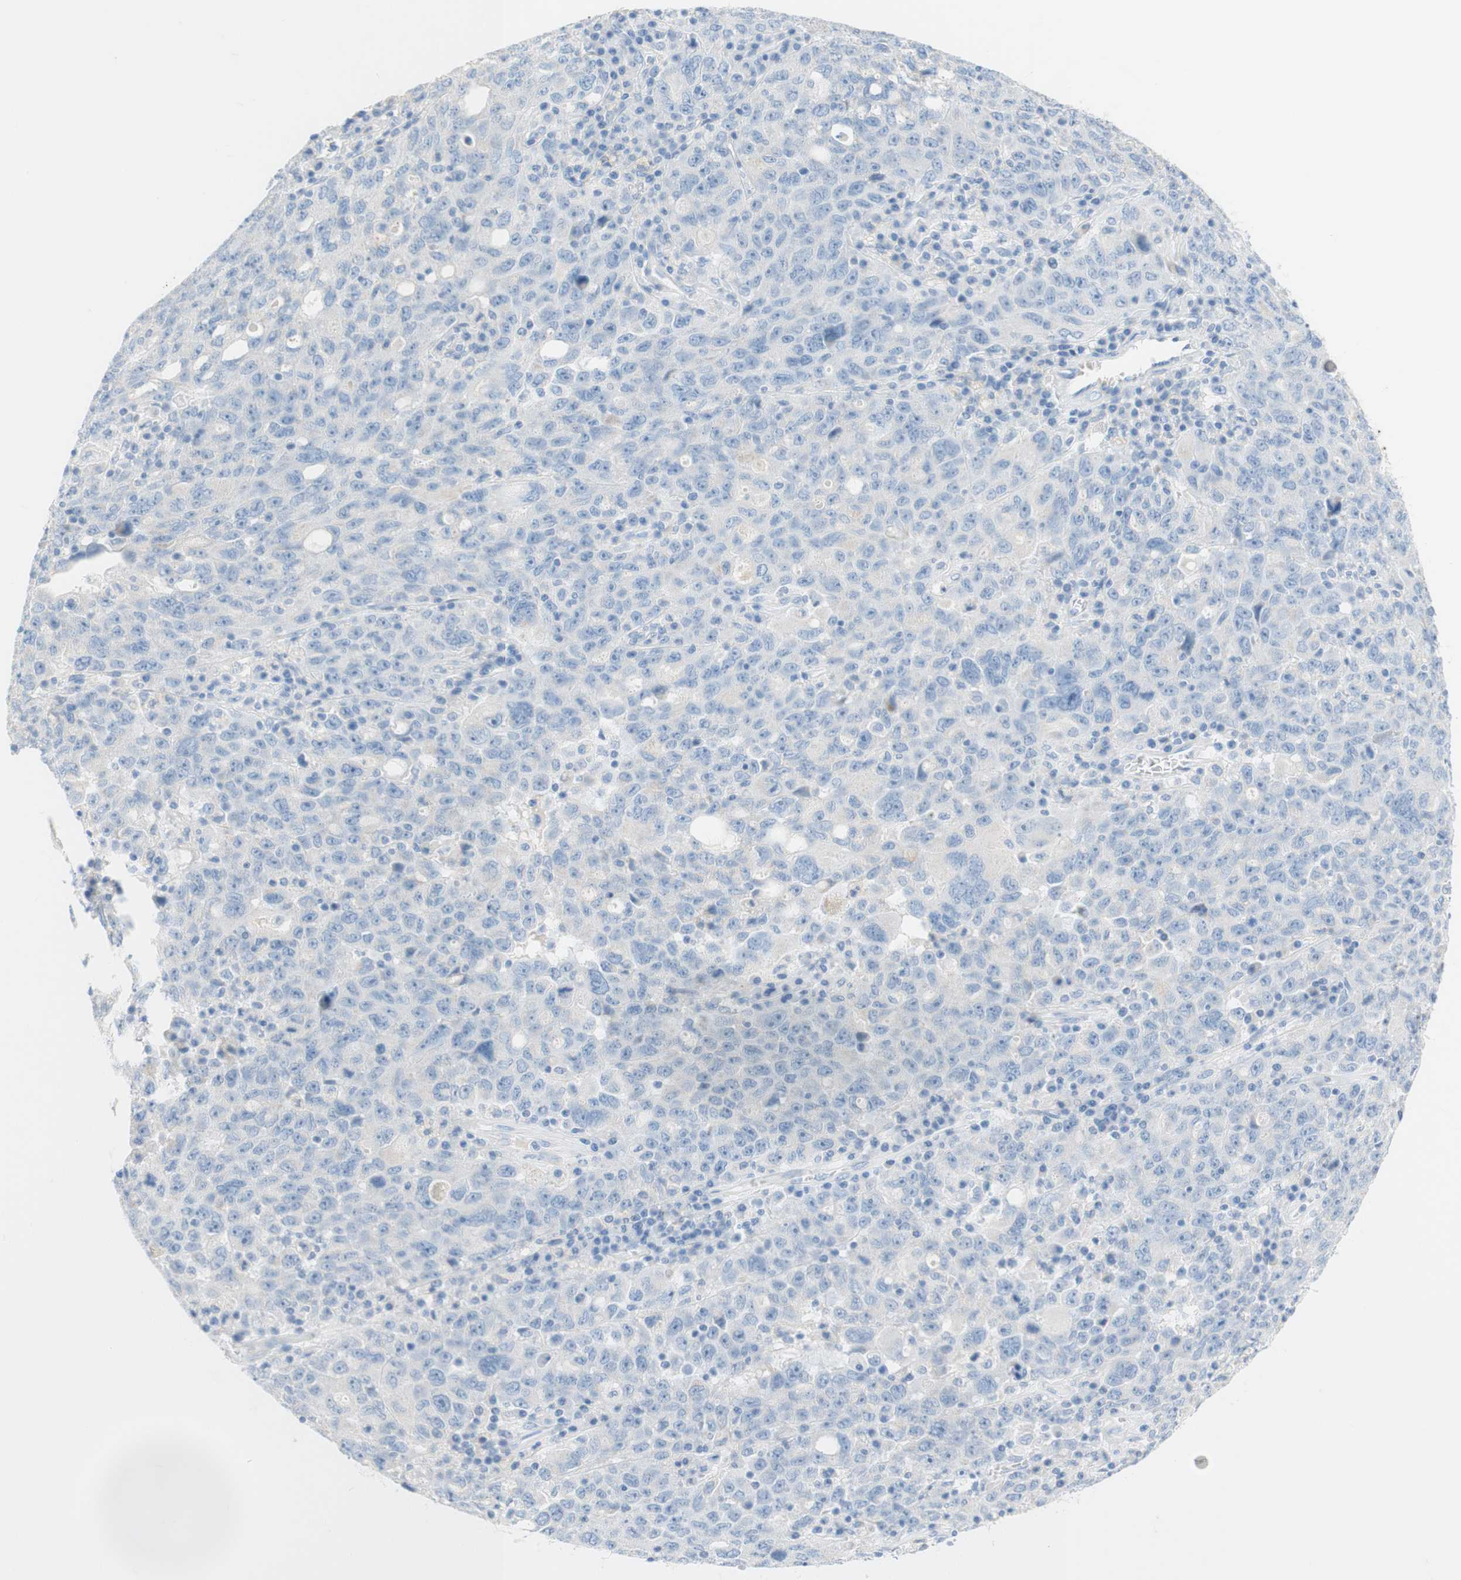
{"staining": {"intensity": "negative", "quantity": "none", "location": "none"}, "tissue": "ovarian cancer", "cell_type": "Tumor cells", "image_type": "cancer", "snomed": [{"axis": "morphology", "description": "Carcinoma, endometroid"}, {"axis": "topography", "description": "Ovary"}], "caption": "There is no significant staining in tumor cells of ovarian cancer.", "gene": "CEACAM1", "patient": {"sex": "female", "age": 62}}